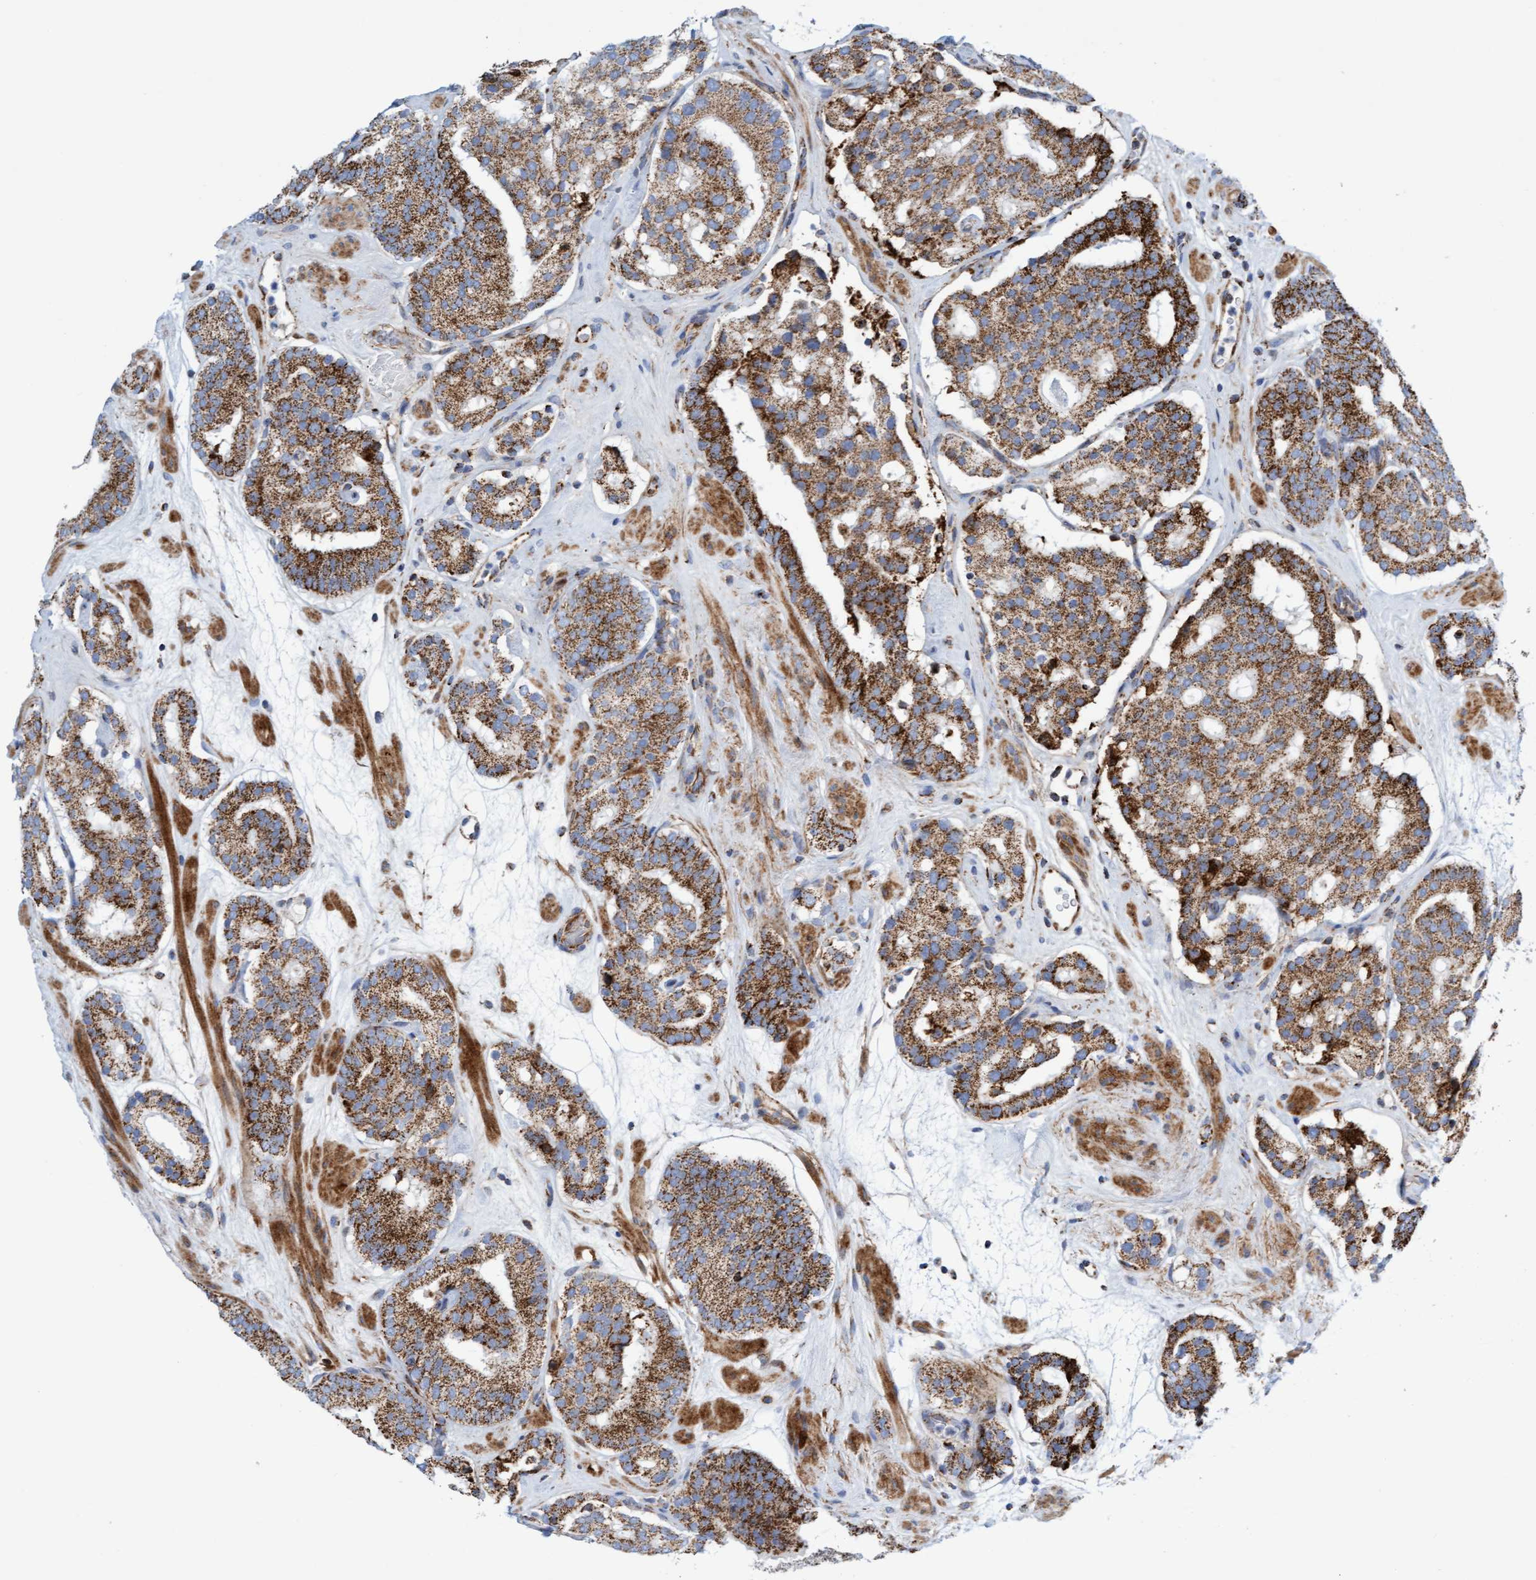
{"staining": {"intensity": "strong", "quantity": ">75%", "location": "cytoplasmic/membranous"}, "tissue": "prostate cancer", "cell_type": "Tumor cells", "image_type": "cancer", "snomed": [{"axis": "morphology", "description": "Adenocarcinoma, Low grade"}, {"axis": "topography", "description": "Prostate"}], "caption": "Tumor cells reveal high levels of strong cytoplasmic/membranous positivity in about >75% of cells in low-grade adenocarcinoma (prostate). (IHC, brightfield microscopy, high magnification).", "gene": "GGTA1", "patient": {"sex": "male", "age": 69}}